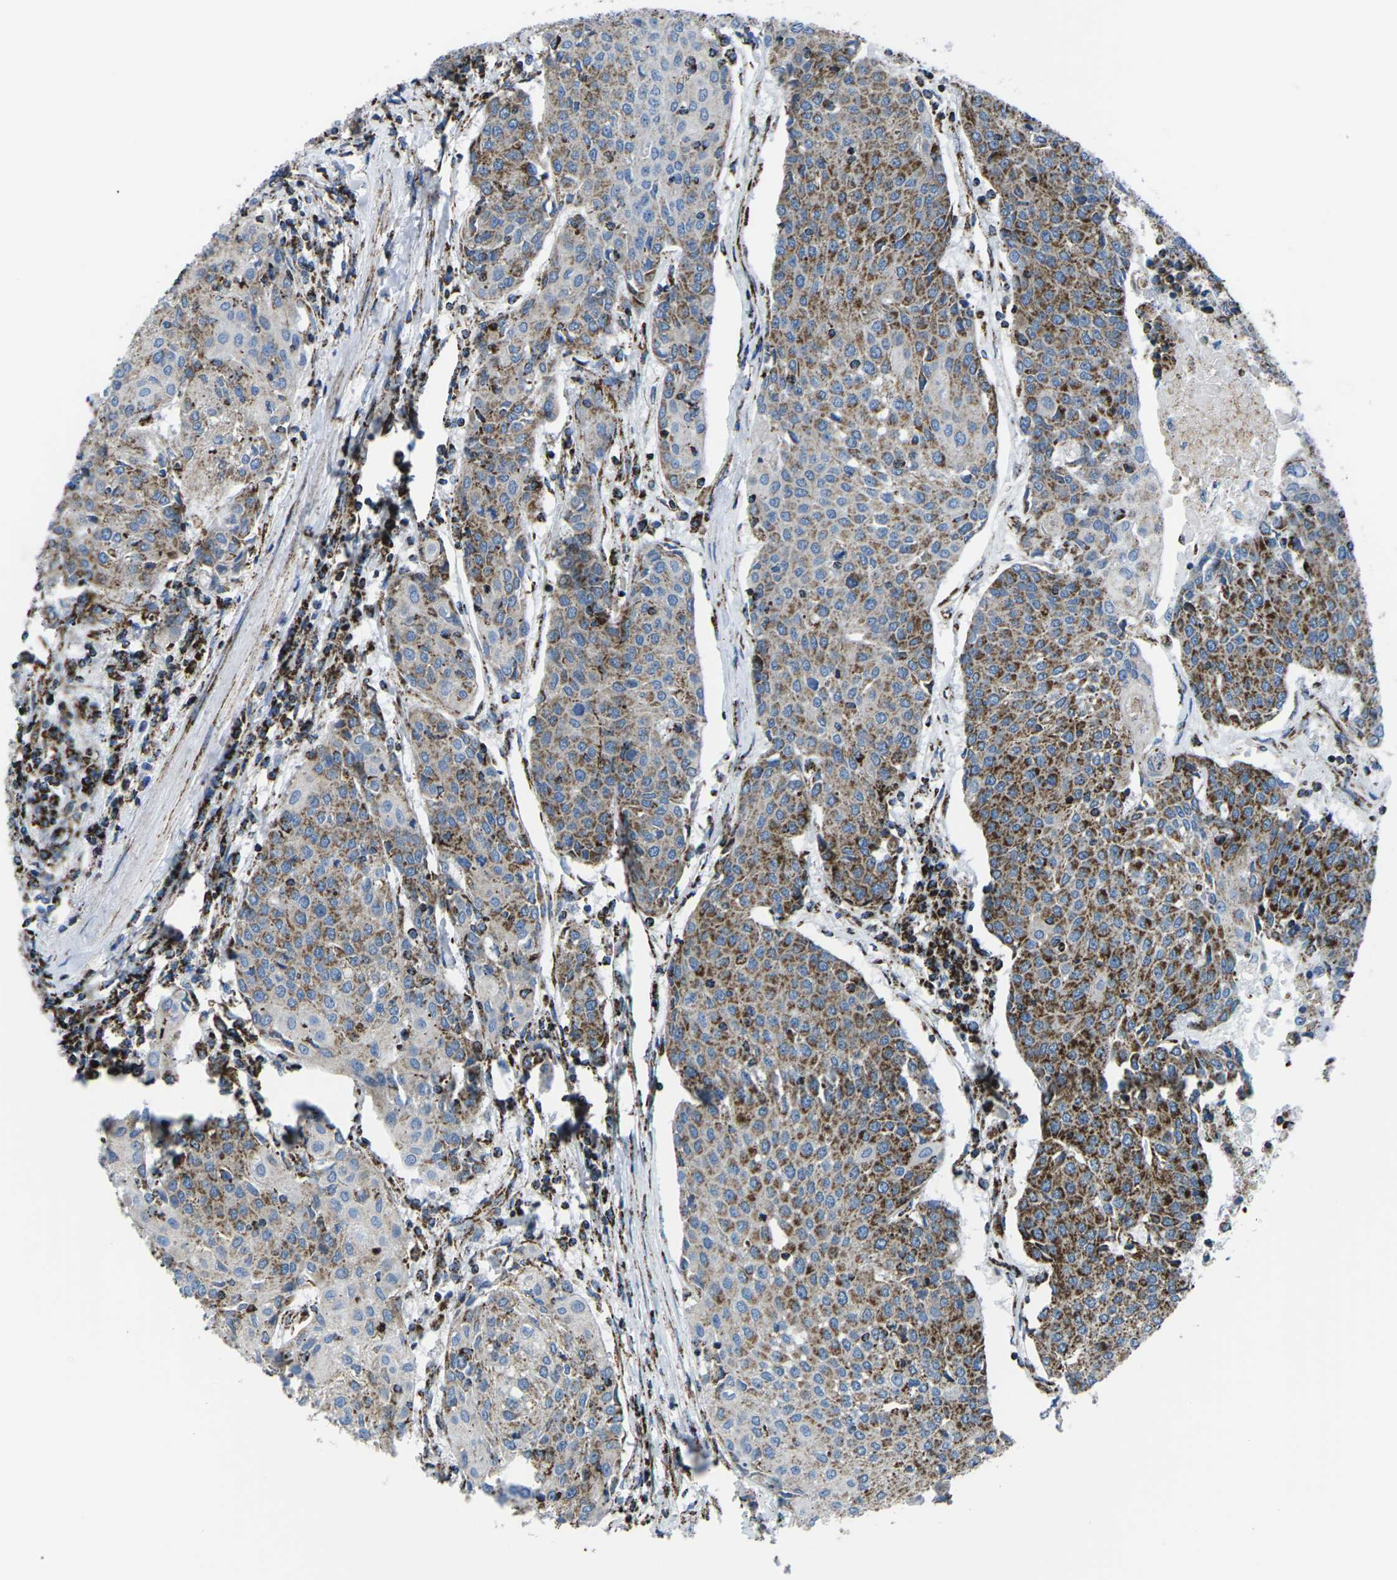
{"staining": {"intensity": "strong", "quantity": "25%-75%", "location": "cytoplasmic/membranous"}, "tissue": "urothelial cancer", "cell_type": "Tumor cells", "image_type": "cancer", "snomed": [{"axis": "morphology", "description": "Urothelial carcinoma, High grade"}, {"axis": "topography", "description": "Urinary bladder"}], "caption": "The photomicrograph displays immunohistochemical staining of high-grade urothelial carcinoma. There is strong cytoplasmic/membranous staining is identified in approximately 25%-75% of tumor cells.", "gene": "MT-CO2", "patient": {"sex": "female", "age": 85}}